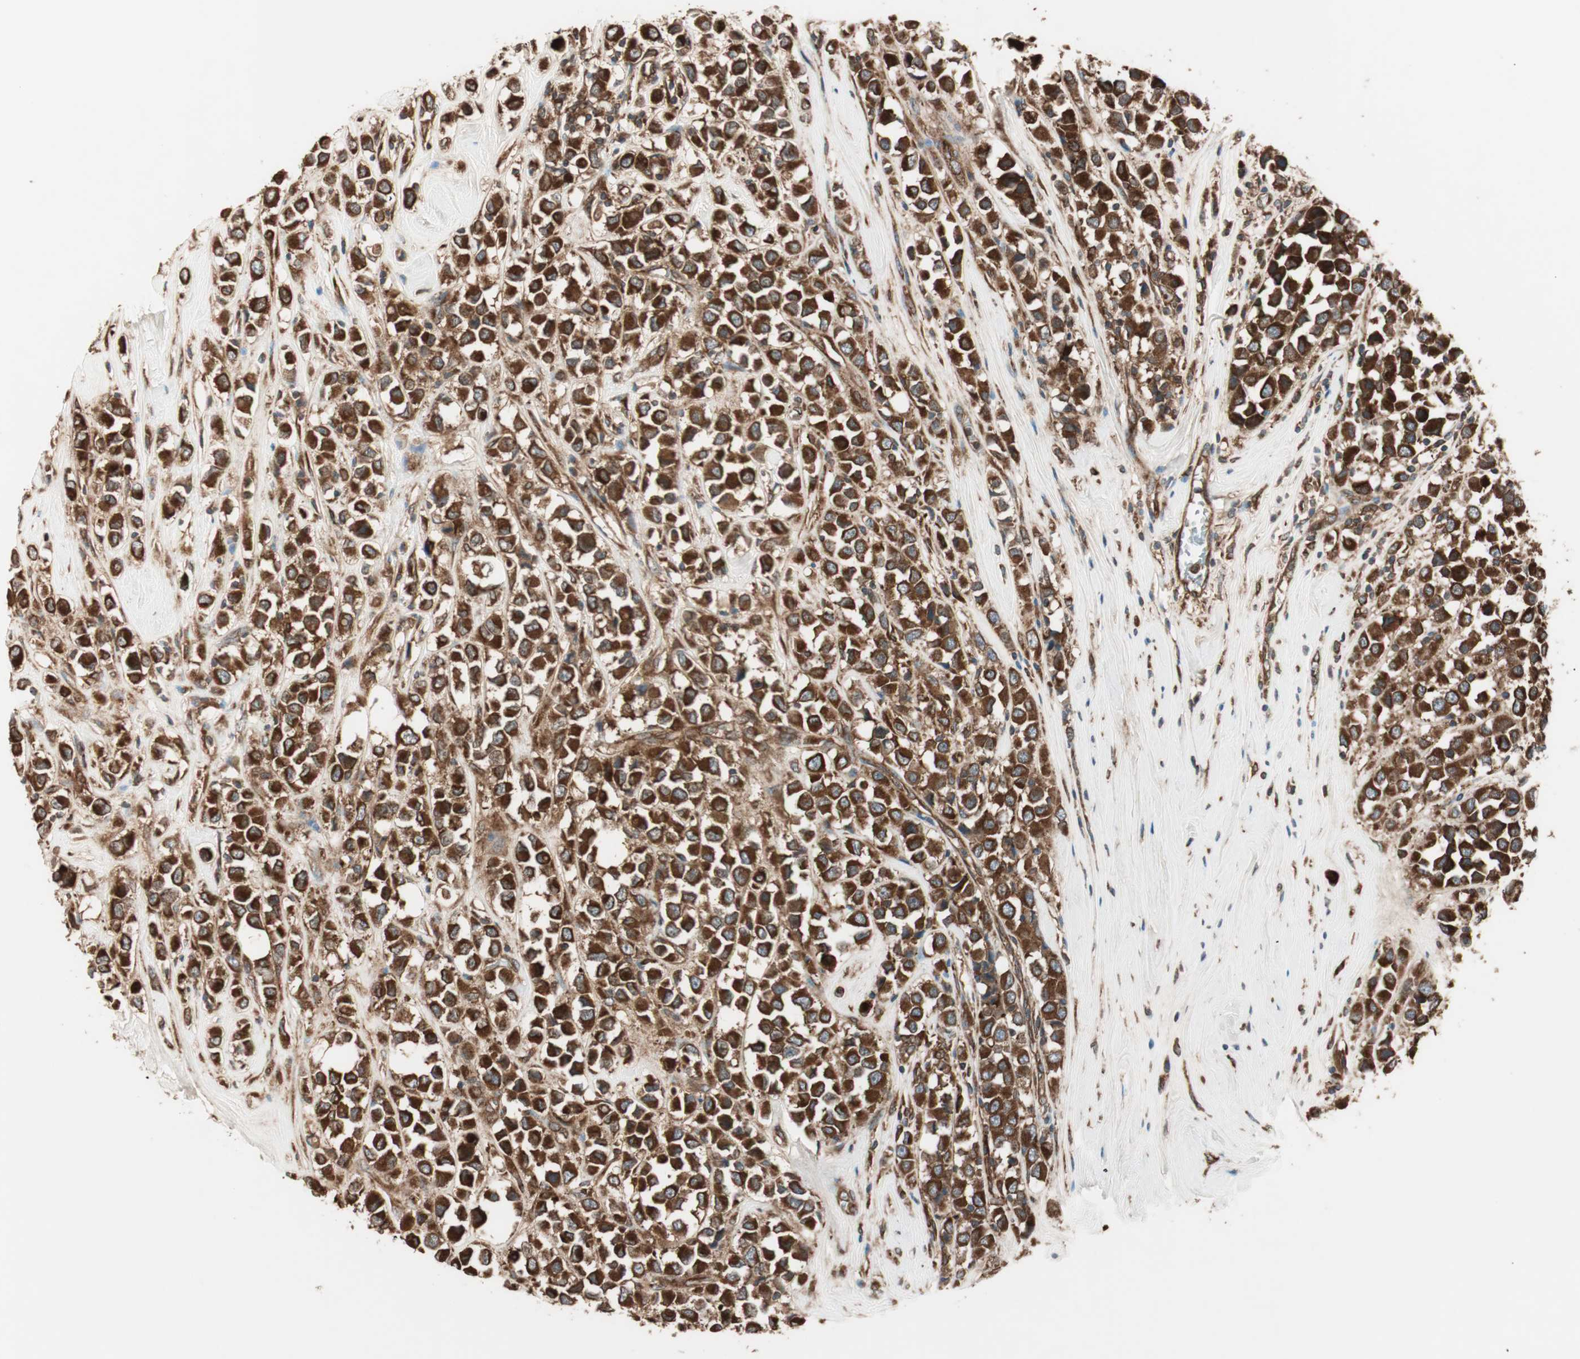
{"staining": {"intensity": "strong", "quantity": ">75%", "location": "cytoplasmic/membranous"}, "tissue": "breast cancer", "cell_type": "Tumor cells", "image_type": "cancer", "snomed": [{"axis": "morphology", "description": "Duct carcinoma"}, {"axis": "topography", "description": "Breast"}], "caption": "Immunohistochemical staining of human breast cancer exhibits strong cytoplasmic/membranous protein staining in about >75% of tumor cells.", "gene": "RAB5A", "patient": {"sex": "female", "age": 61}}